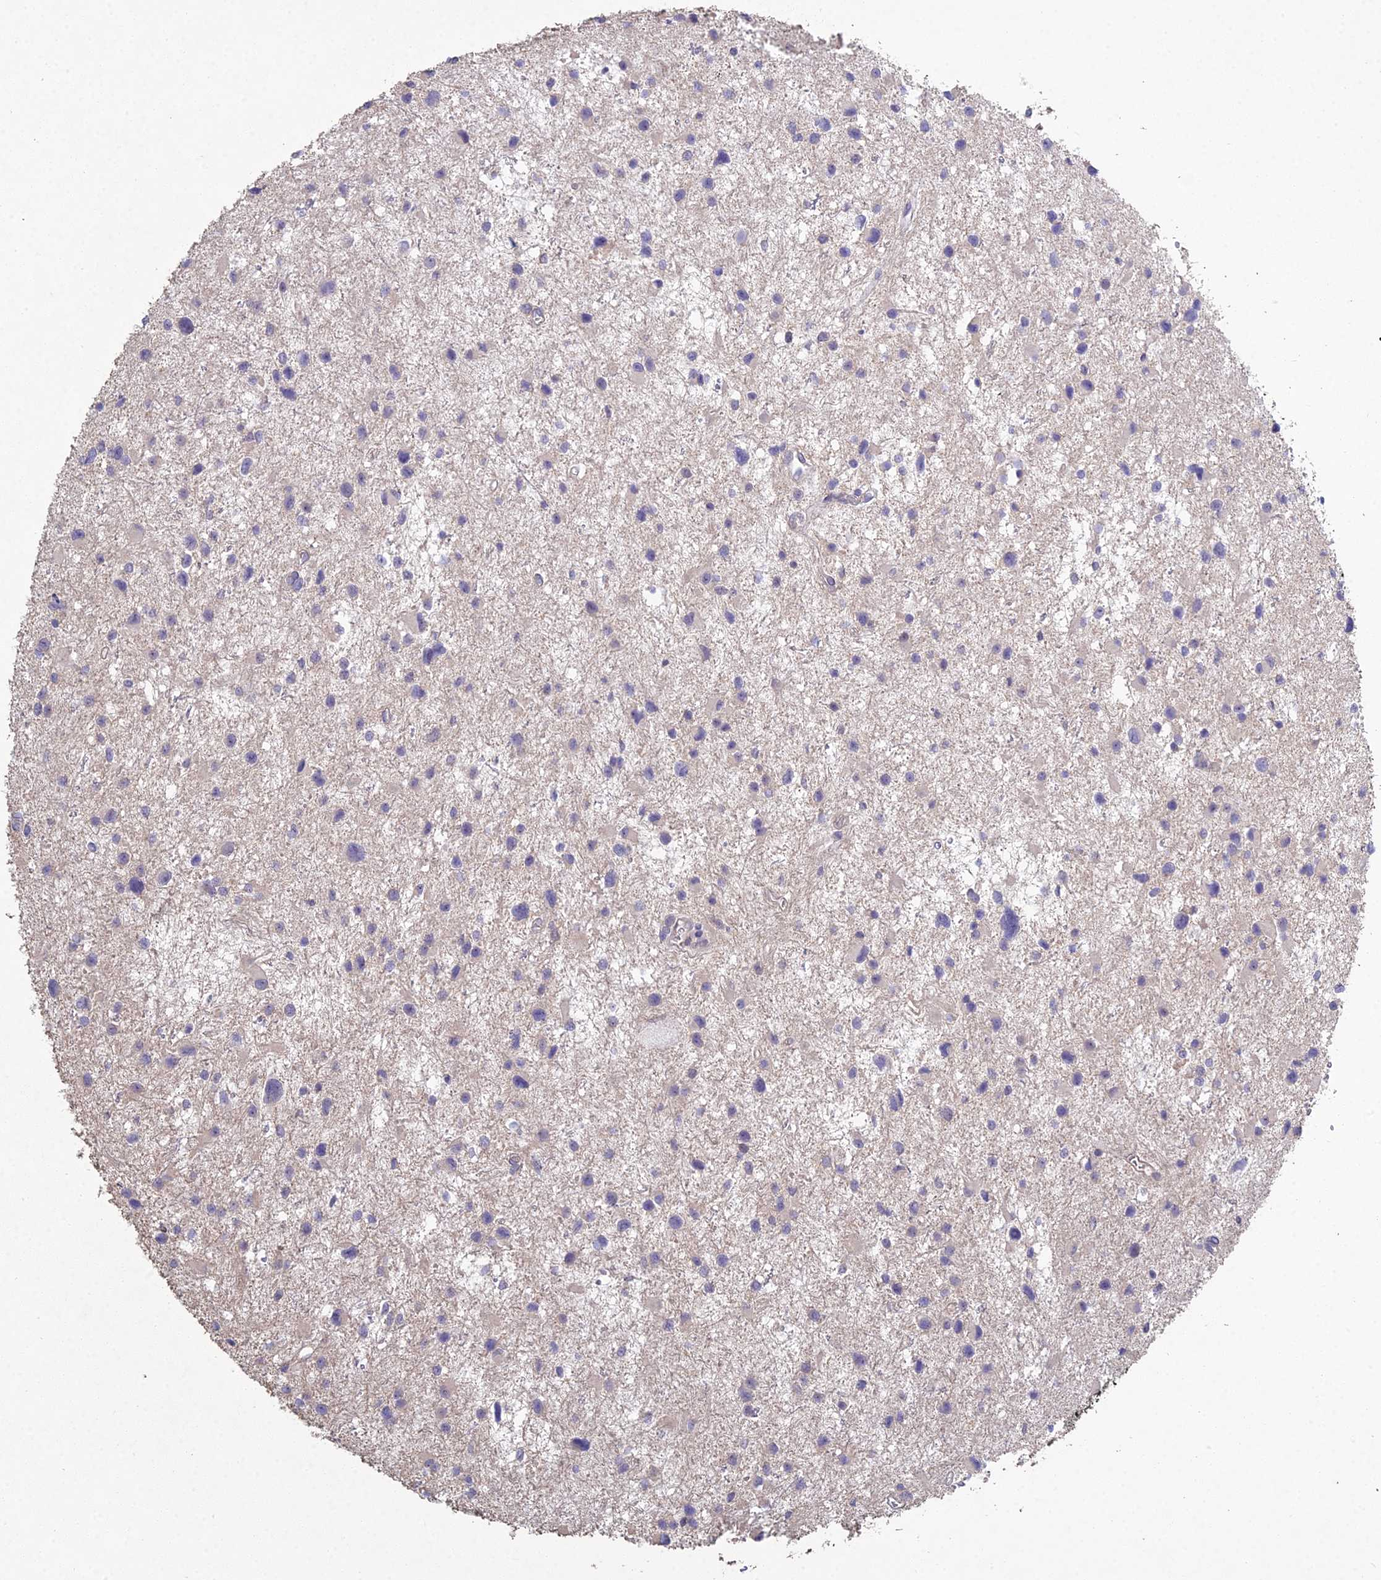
{"staining": {"intensity": "negative", "quantity": "none", "location": "none"}, "tissue": "glioma", "cell_type": "Tumor cells", "image_type": "cancer", "snomed": [{"axis": "morphology", "description": "Glioma, malignant, Low grade"}, {"axis": "topography", "description": "Brain"}], "caption": "DAB immunohistochemical staining of glioma displays no significant staining in tumor cells. (DAB immunohistochemistry (IHC) with hematoxylin counter stain).", "gene": "METTL26", "patient": {"sex": "female", "age": 32}}